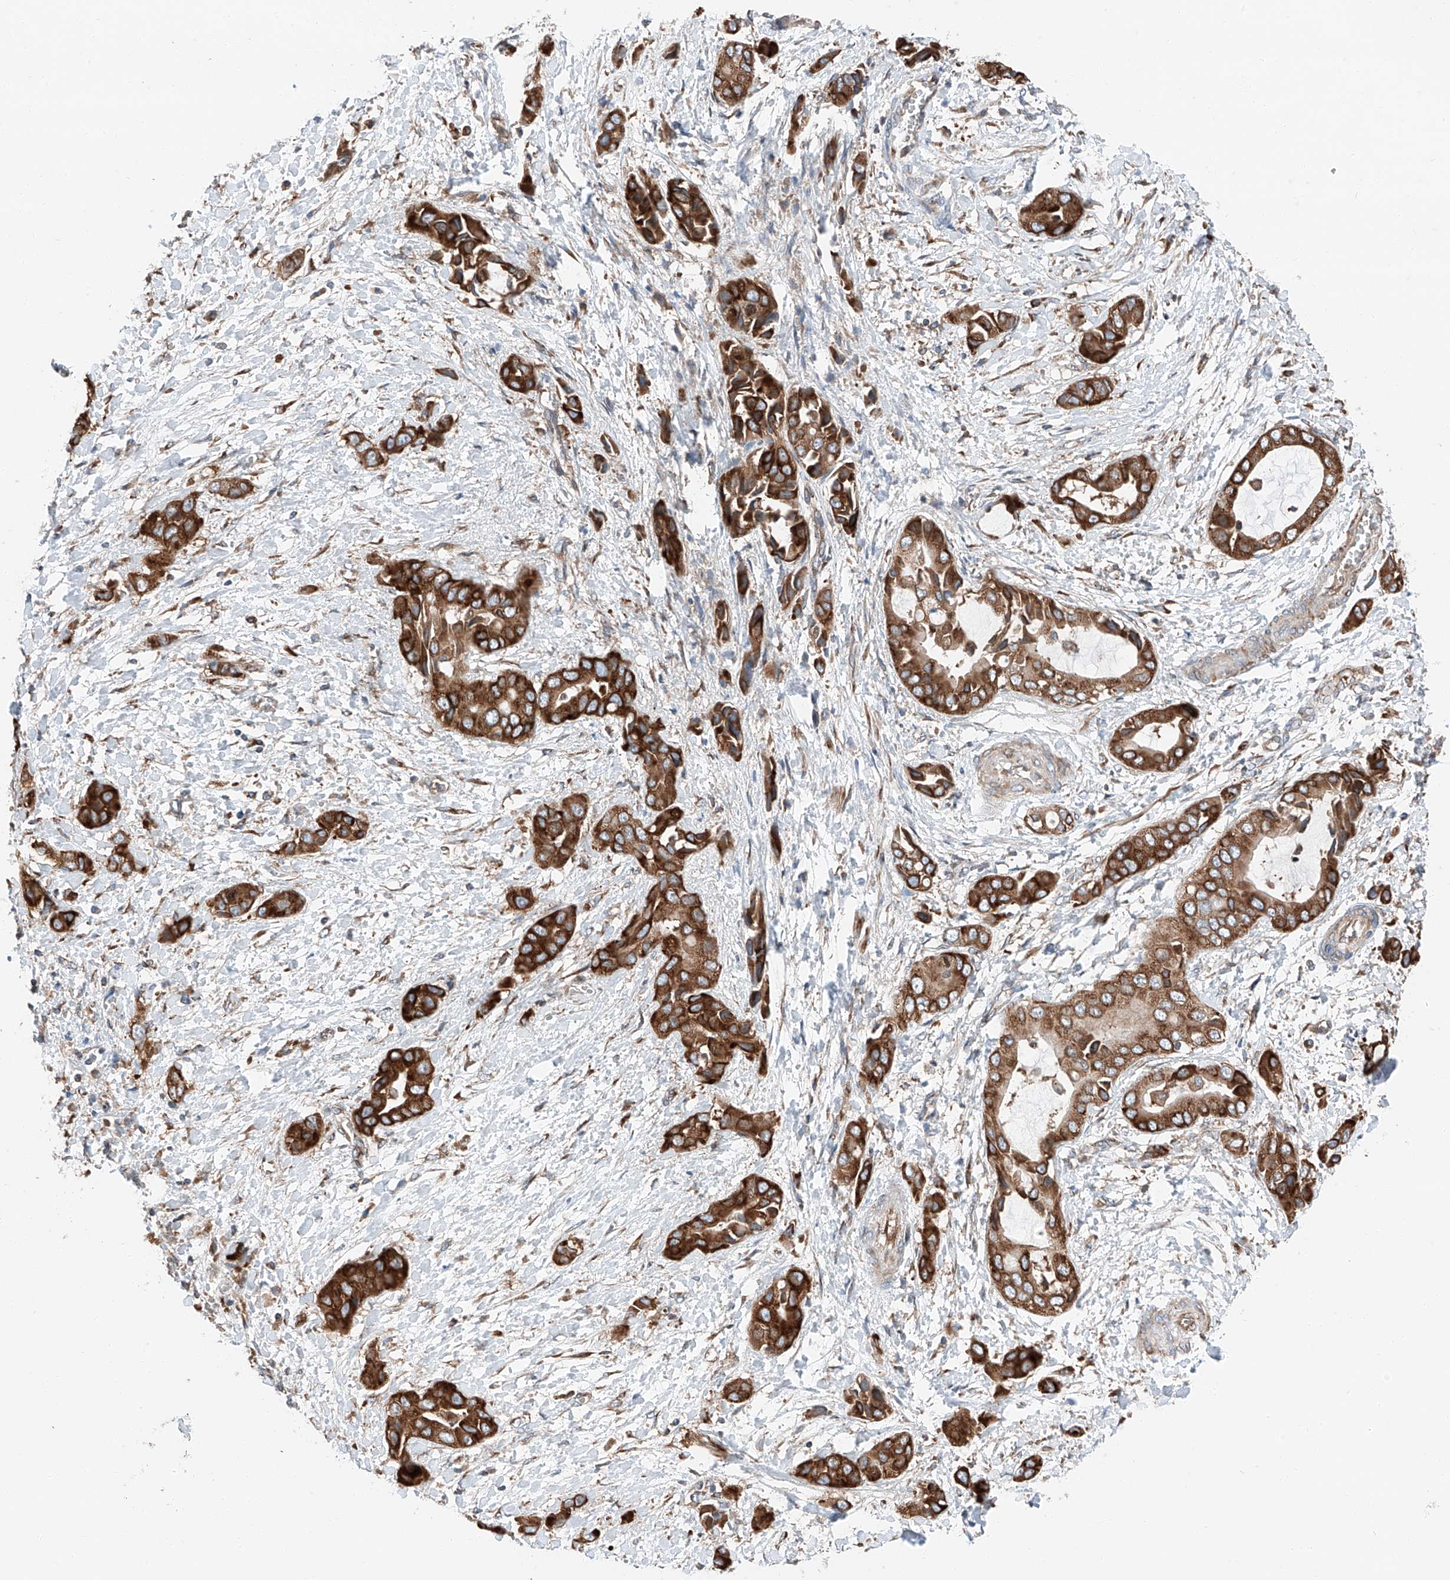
{"staining": {"intensity": "strong", "quantity": ">75%", "location": "cytoplasmic/membranous"}, "tissue": "liver cancer", "cell_type": "Tumor cells", "image_type": "cancer", "snomed": [{"axis": "morphology", "description": "Cholangiocarcinoma"}, {"axis": "topography", "description": "Liver"}], "caption": "Human liver cancer (cholangiocarcinoma) stained with a brown dye exhibits strong cytoplasmic/membranous positive positivity in about >75% of tumor cells.", "gene": "ZC3H15", "patient": {"sex": "female", "age": 52}}